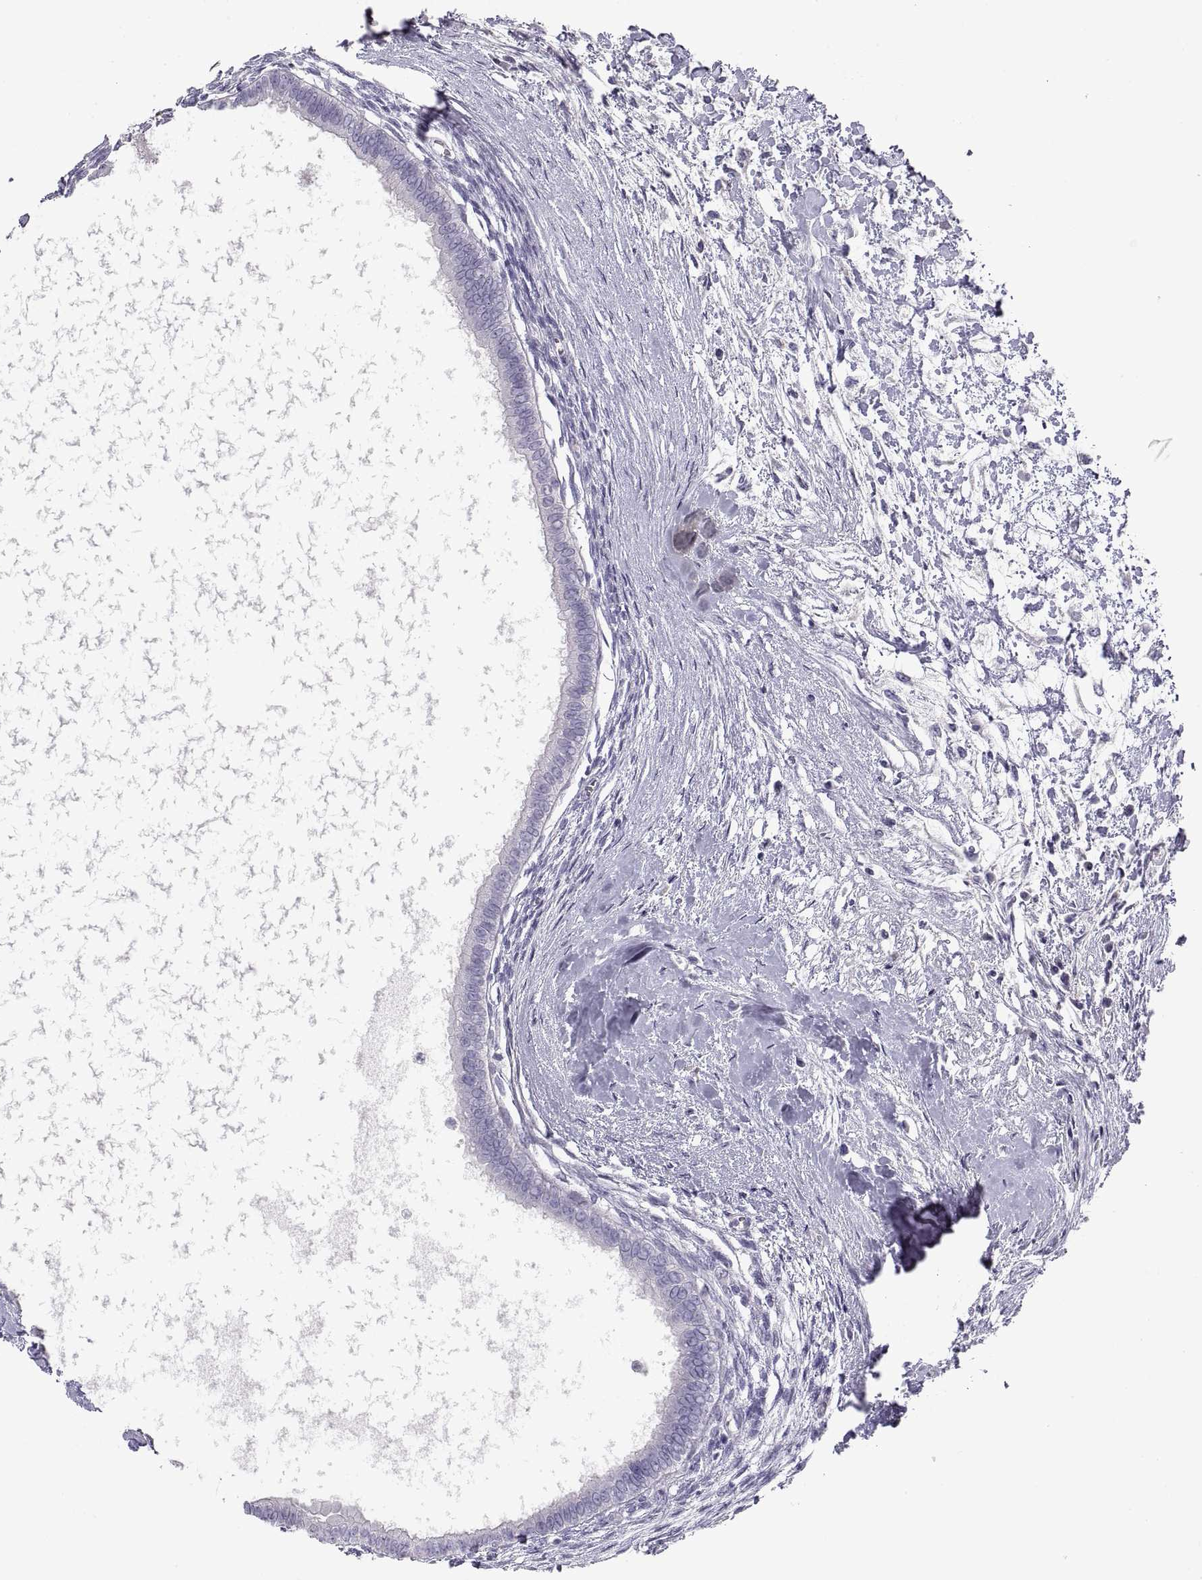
{"staining": {"intensity": "negative", "quantity": "none", "location": "none"}, "tissue": "testis cancer", "cell_type": "Tumor cells", "image_type": "cancer", "snomed": [{"axis": "morphology", "description": "Carcinoma, Embryonal, NOS"}, {"axis": "topography", "description": "Testis"}], "caption": "High power microscopy histopathology image of an immunohistochemistry micrograph of testis cancer (embryonal carcinoma), revealing no significant expression in tumor cells.", "gene": "CRYBB3", "patient": {"sex": "male", "age": 37}}